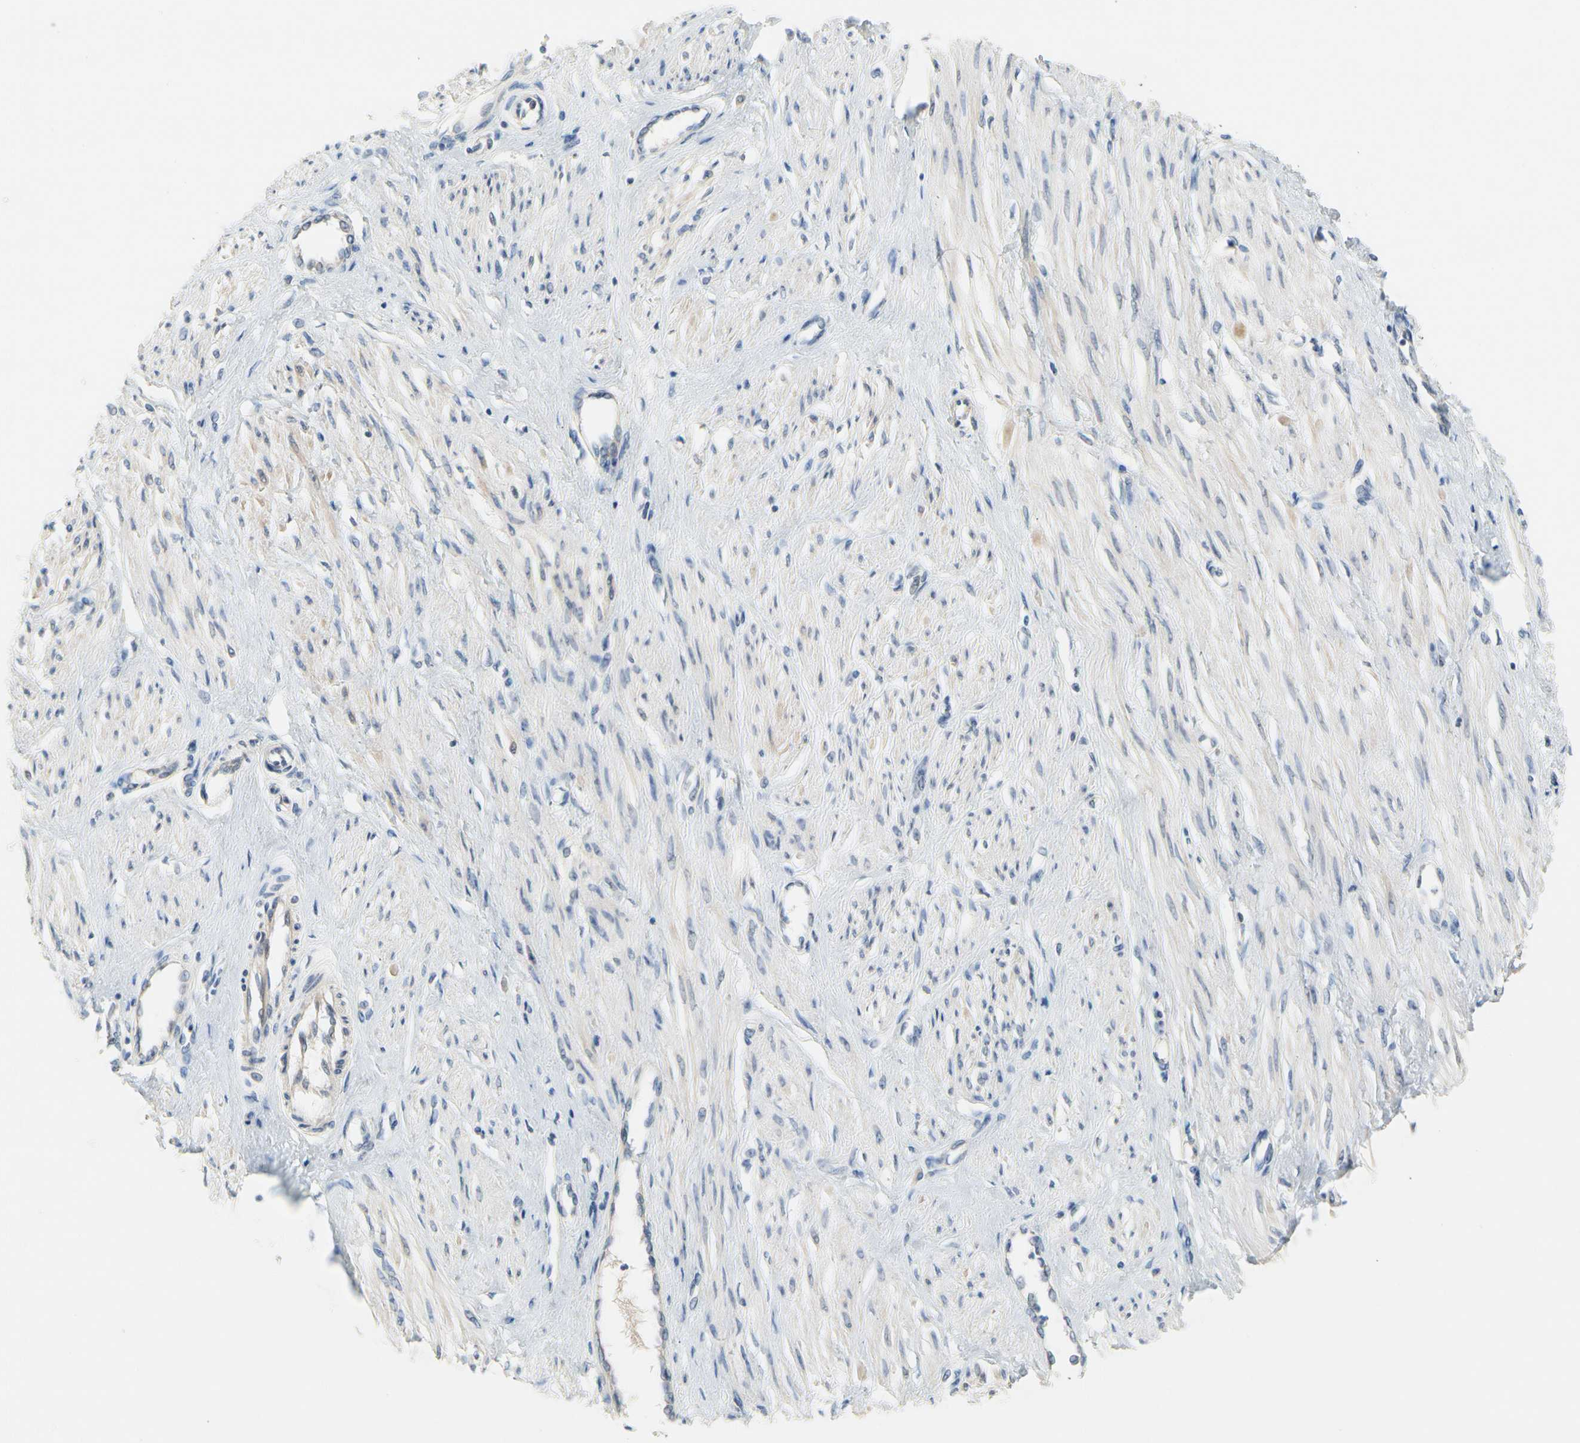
{"staining": {"intensity": "weak", "quantity": "<25%", "location": "cytoplasmic/membranous"}, "tissue": "smooth muscle", "cell_type": "Smooth muscle cells", "image_type": "normal", "snomed": [{"axis": "morphology", "description": "Normal tissue, NOS"}, {"axis": "topography", "description": "Smooth muscle"}, {"axis": "topography", "description": "Uterus"}], "caption": "Smooth muscle was stained to show a protein in brown. There is no significant expression in smooth muscle cells.", "gene": "CNDP1", "patient": {"sex": "female", "age": 39}}